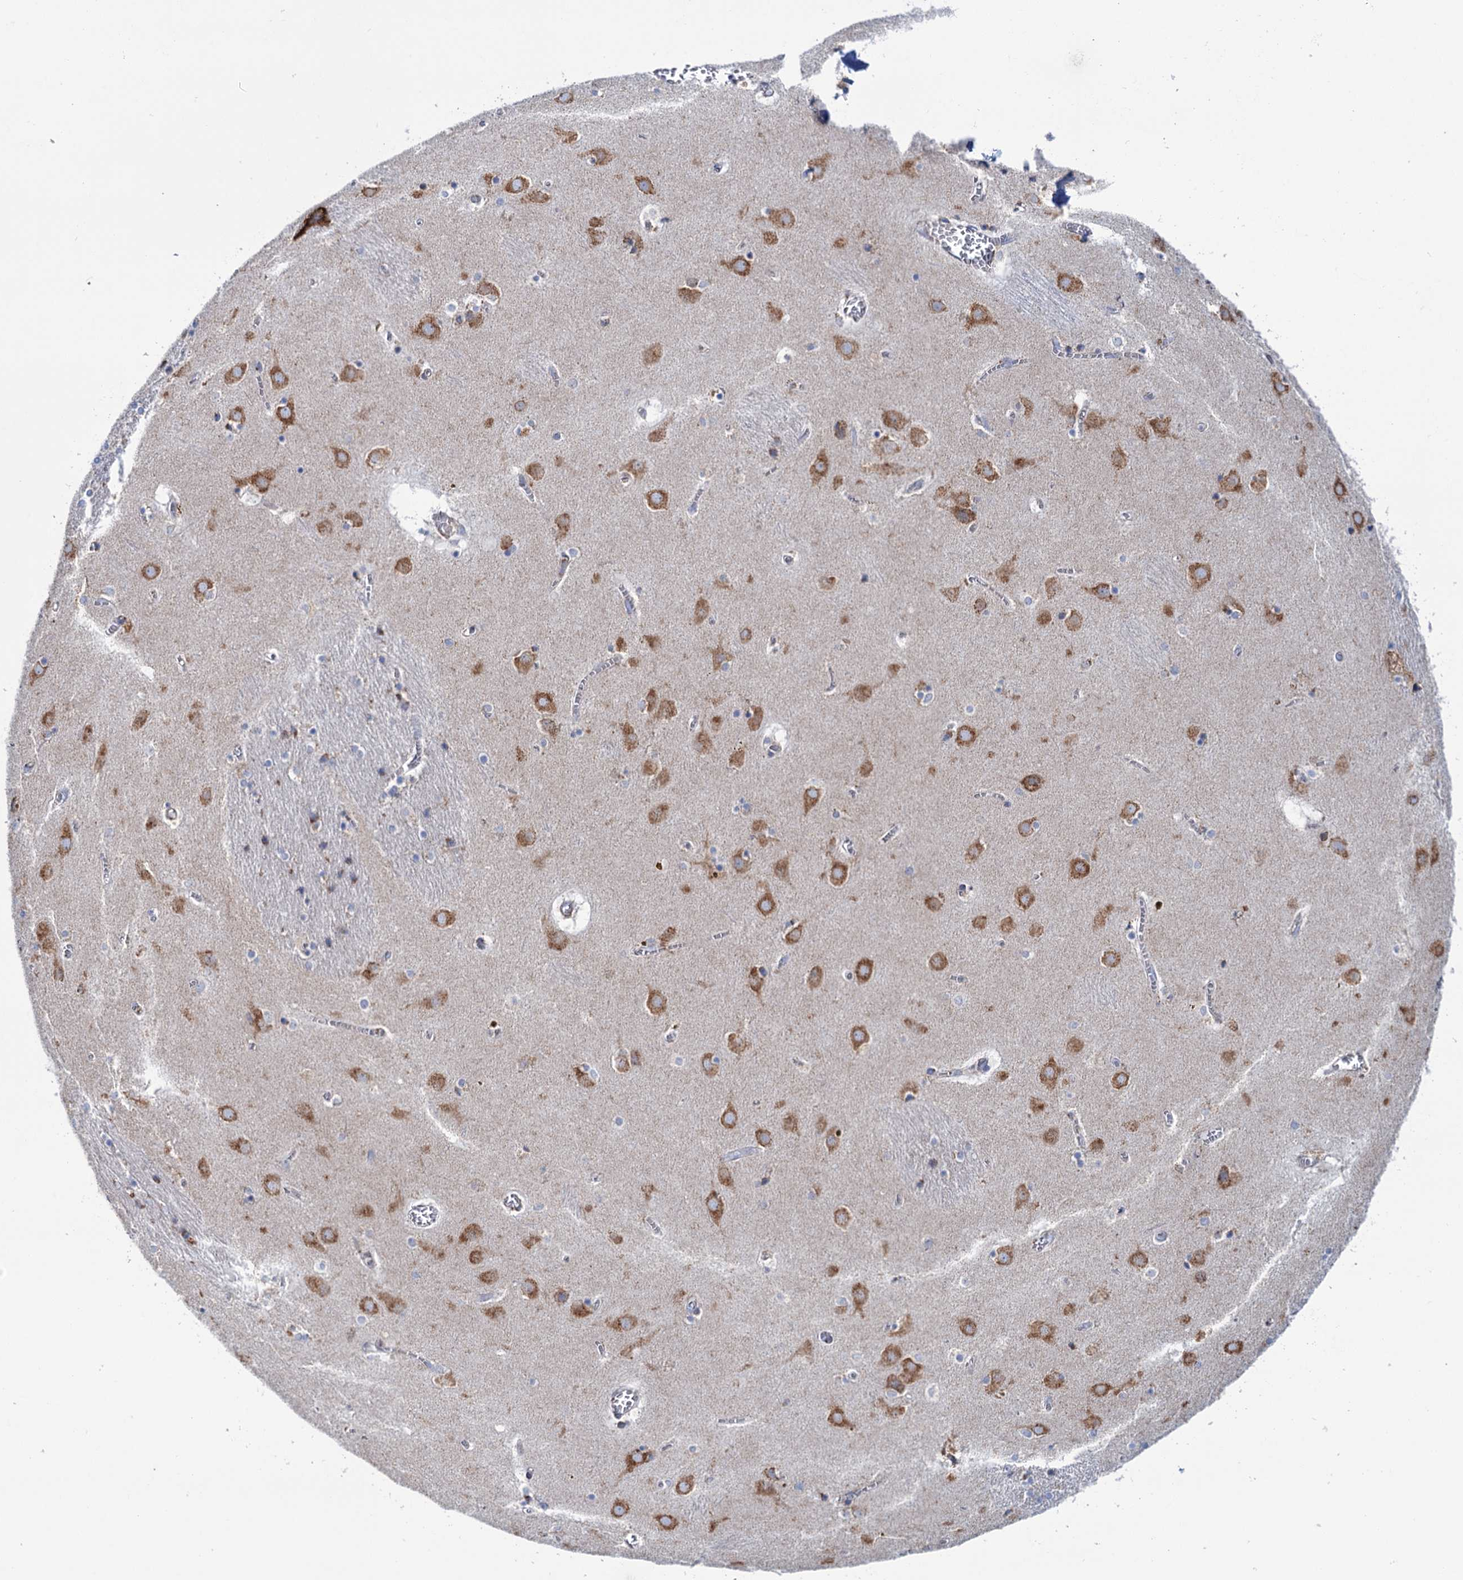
{"staining": {"intensity": "weak", "quantity": "<25%", "location": "cytoplasmic/membranous"}, "tissue": "caudate", "cell_type": "Glial cells", "image_type": "normal", "snomed": [{"axis": "morphology", "description": "Normal tissue, NOS"}, {"axis": "topography", "description": "Lateral ventricle wall"}], "caption": "Human caudate stained for a protein using IHC exhibits no staining in glial cells.", "gene": "SHE", "patient": {"sex": "male", "age": 70}}